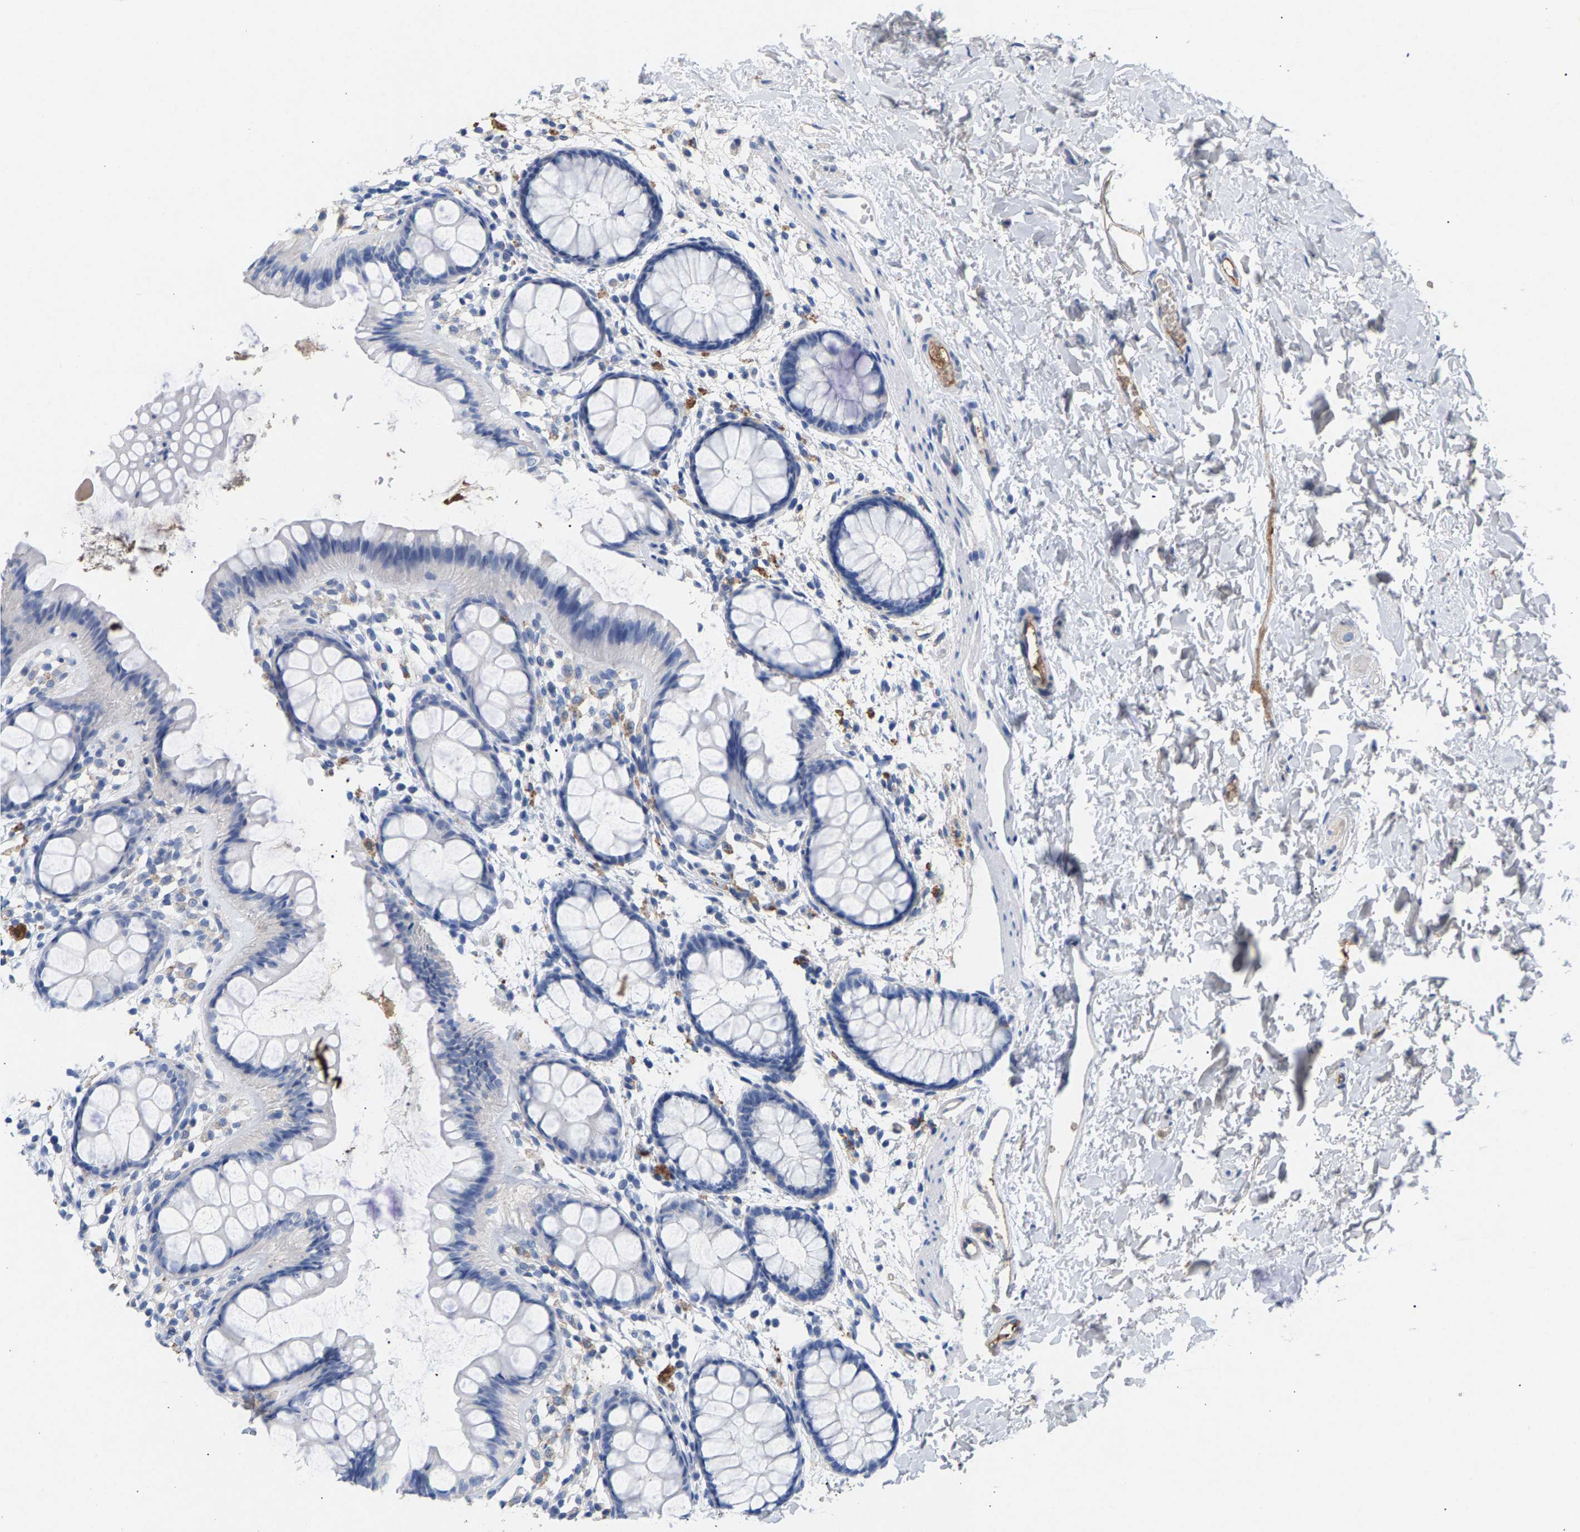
{"staining": {"intensity": "negative", "quantity": "none", "location": "none"}, "tissue": "rectum", "cell_type": "Glandular cells", "image_type": "normal", "snomed": [{"axis": "morphology", "description": "Normal tissue, NOS"}, {"axis": "topography", "description": "Rectum"}], "caption": "Human rectum stained for a protein using IHC exhibits no expression in glandular cells.", "gene": "APOH", "patient": {"sex": "female", "age": 66}}